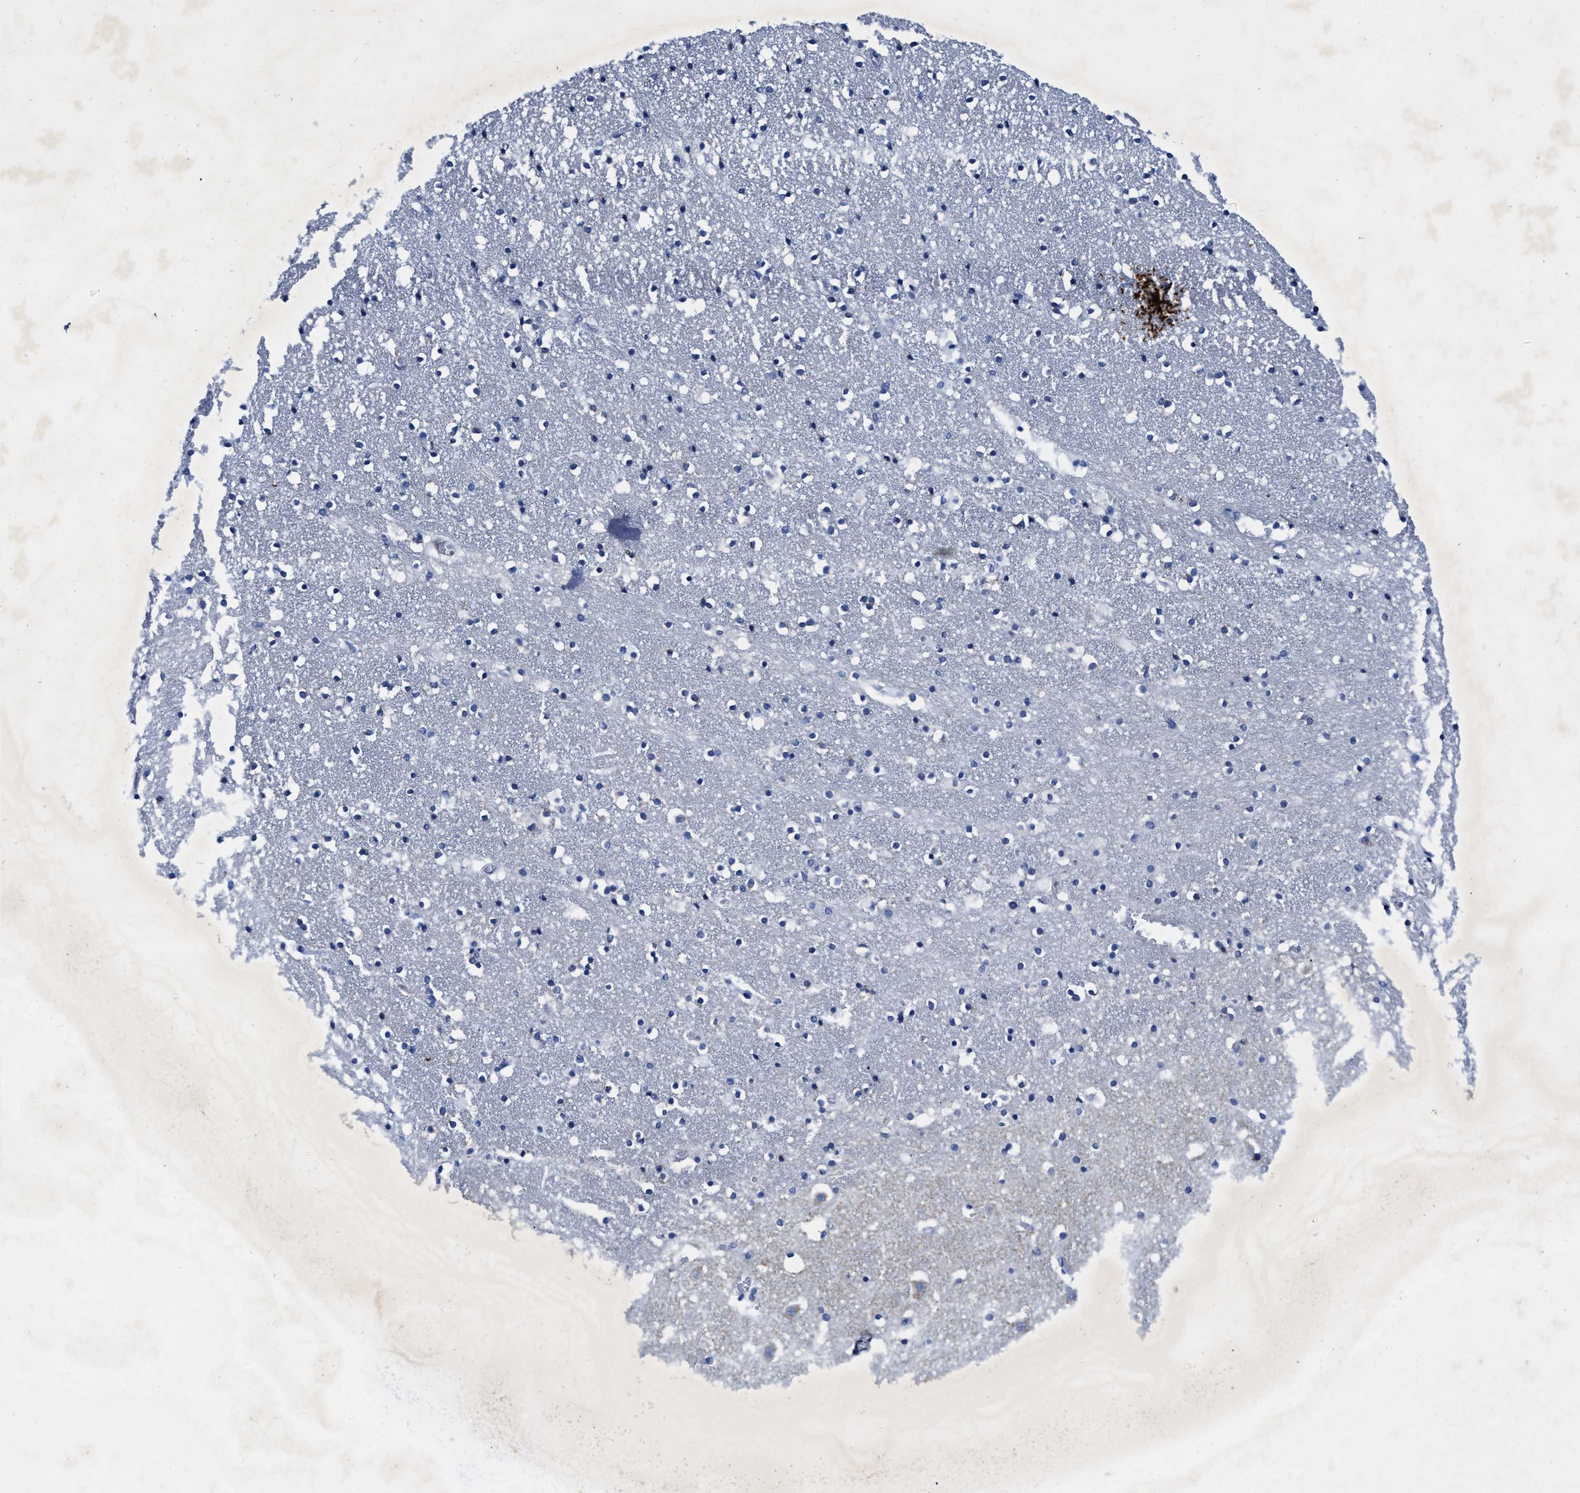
{"staining": {"intensity": "negative", "quantity": "none", "location": "none"}, "tissue": "caudate", "cell_type": "Glial cells", "image_type": "normal", "snomed": [{"axis": "morphology", "description": "Normal tissue, NOS"}, {"axis": "topography", "description": "Lateral ventricle wall"}], "caption": "This image is of unremarkable caudate stained with immunohistochemistry (IHC) to label a protein in brown with the nuclei are counter-stained blue. There is no staining in glial cells.", "gene": "TBRG4", "patient": {"sex": "male", "age": 45}}